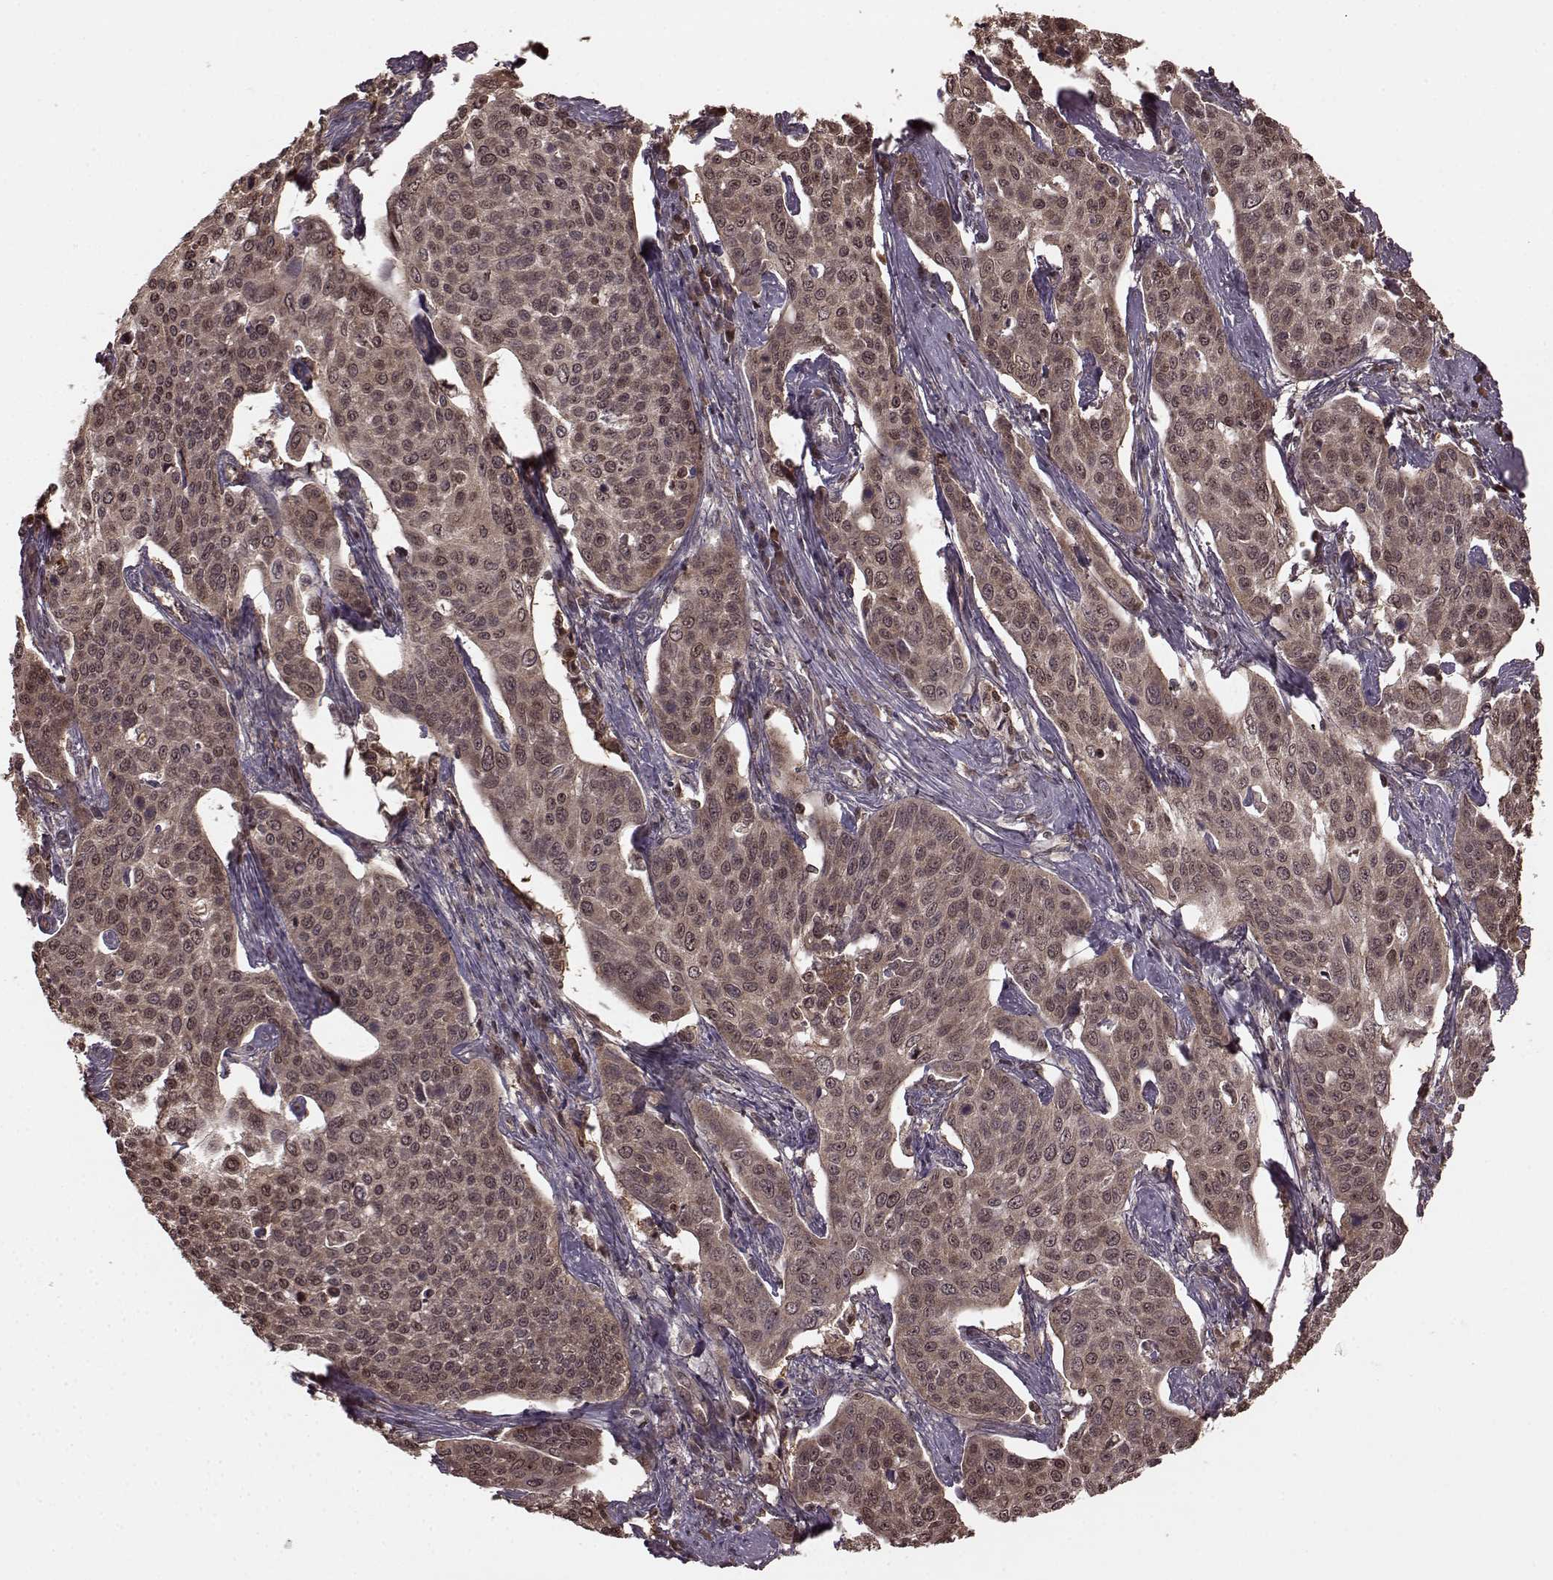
{"staining": {"intensity": "moderate", "quantity": ">75%", "location": "cytoplasmic/membranous,nuclear"}, "tissue": "cervical cancer", "cell_type": "Tumor cells", "image_type": "cancer", "snomed": [{"axis": "morphology", "description": "Squamous cell carcinoma, NOS"}, {"axis": "topography", "description": "Cervix"}], "caption": "This photomicrograph displays immunohistochemistry (IHC) staining of cervical cancer, with medium moderate cytoplasmic/membranous and nuclear expression in about >75% of tumor cells.", "gene": "GSS", "patient": {"sex": "female", "age": 34}}